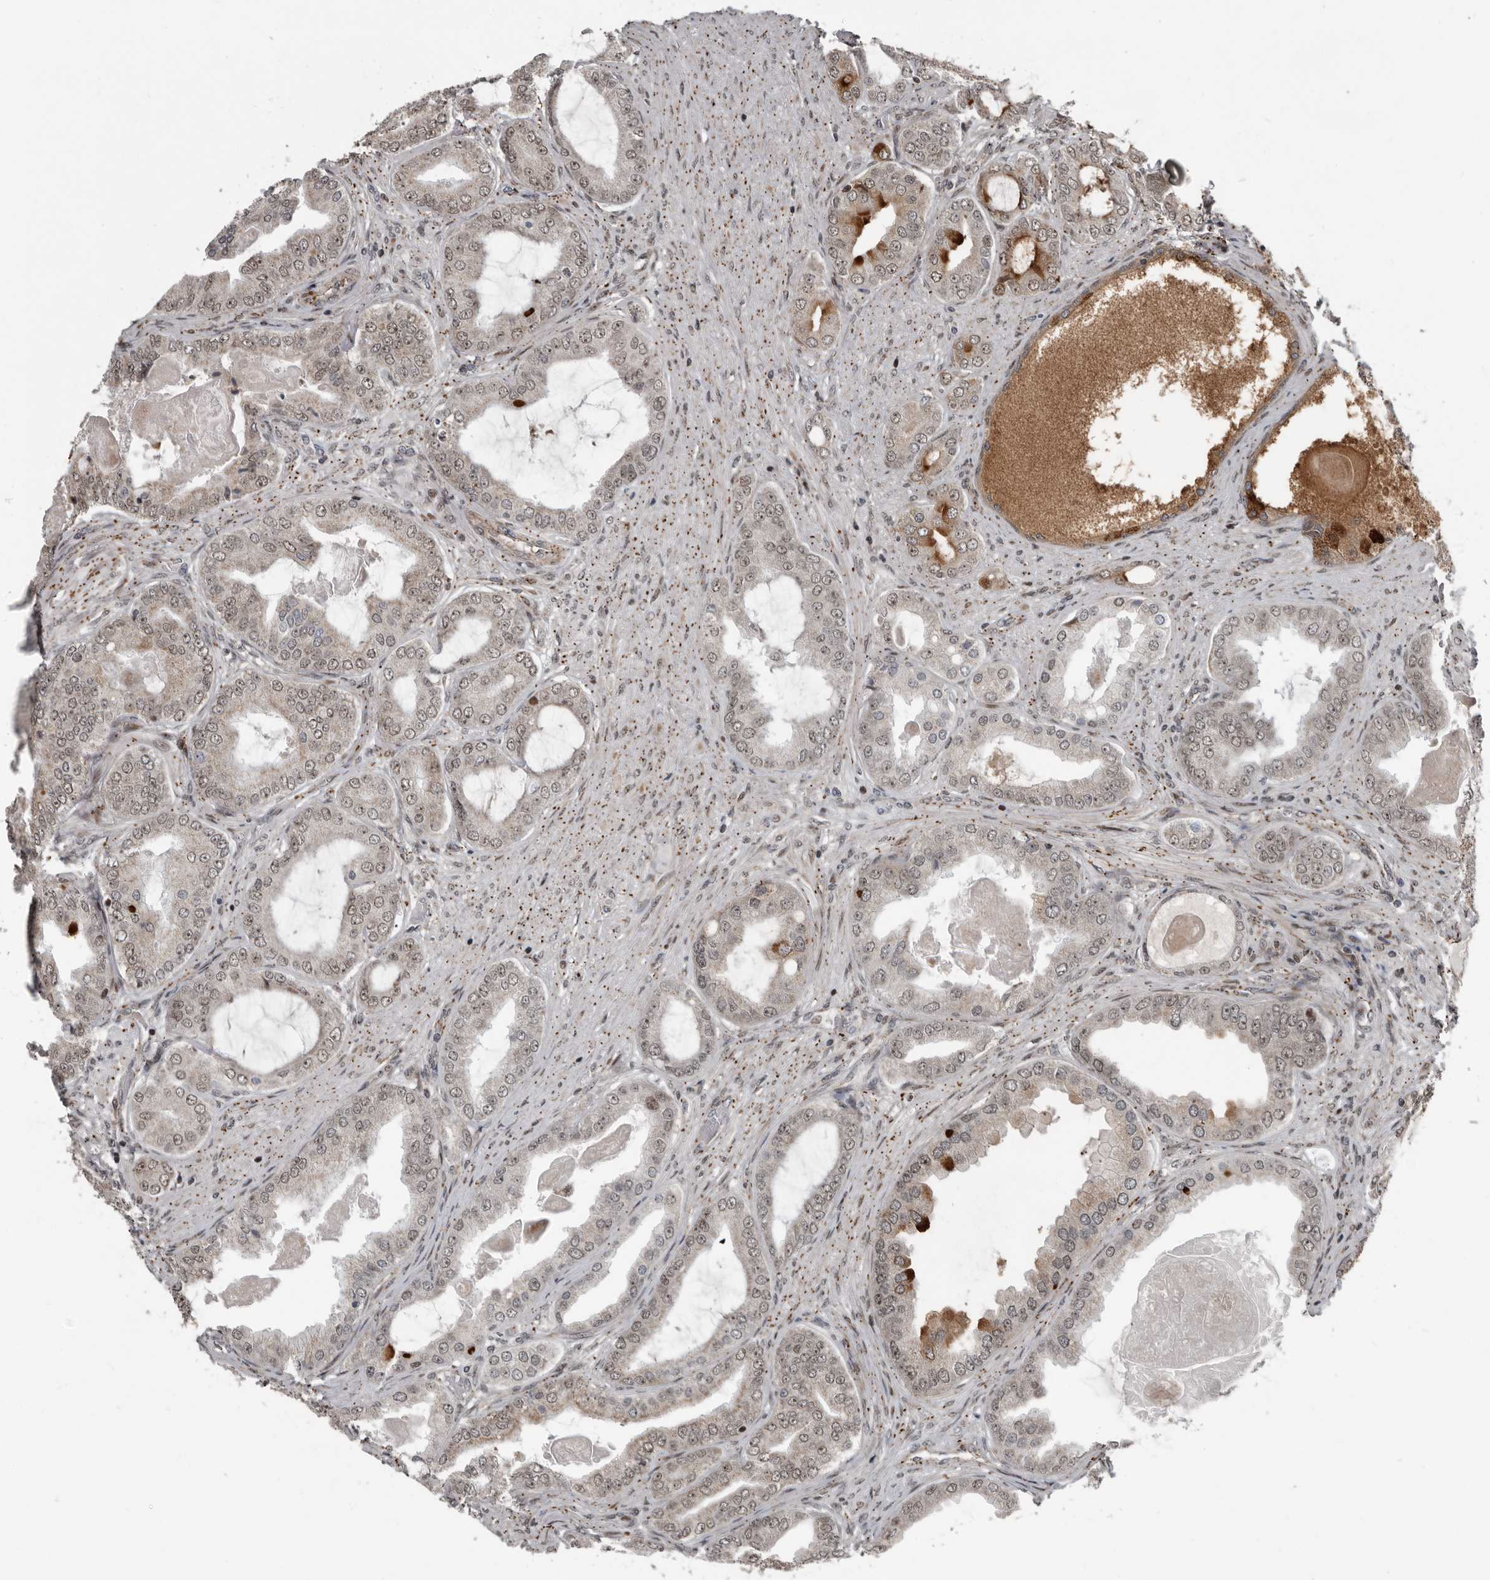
{"staining": {"intensity": "weak", "quantity": ">75%", "location": "cytoplasmic/membranous,nuclear"}, "tissue": "prostate cancer", "cell_type": "Tumor cells", "image_type": "cancer", "snomed": [{"axis": "morphology", "description": "Adenocarcinoma, High grade"}, {"axis": "topography", "description": "Prostate"}], "caption": "A high-resolution photomicrograph shows immunohistochemistry (IHC) staining of prostate cancer, which demonstrates weak cytoplasmic/membranous and nuclear positivity in about >75% of tumor cells. The protein of interest is stained brown, and the nuclei are stained in blue (DAB (3,3'-diaminobenzidine) IHC with brightfield microscopy, high magnification).", "gene": "CHD1L", "patient": {"sex": "male", "age": 60}}